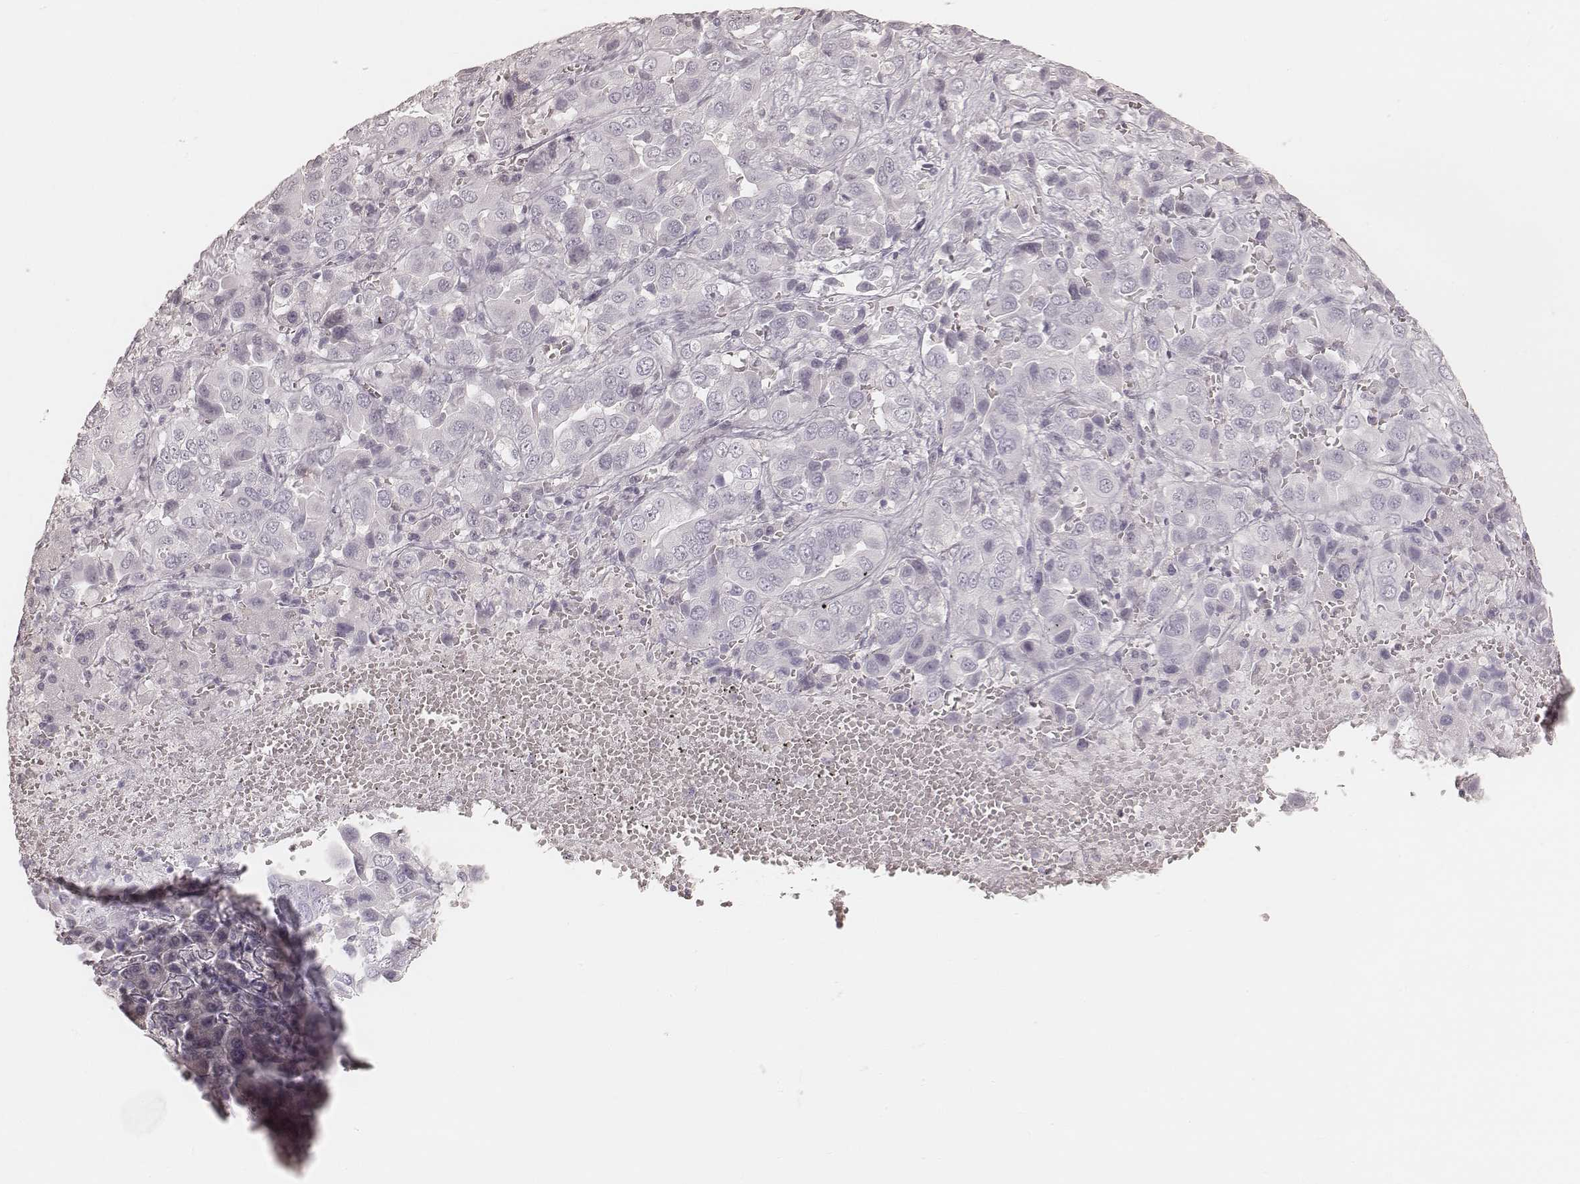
{"staining": {"intensity": "negative", "quantity": "none", "location": "none"}, "tissue": "liver cancer", "cell_type": "Tumor cells", "image_type": "cancer", "snomed": [{"axis": "morphology", "description": "Cholangiocarcinoma"}, {"axis": "topography", "description": "Liver"}], "caption": "Immunohistochemical staining of human liver cancer (cholangiocarcinoma) reveals no significant positivity in tumor cells.", "gene": "KRT26", "patient": {"sex": "female", "age": 52}}